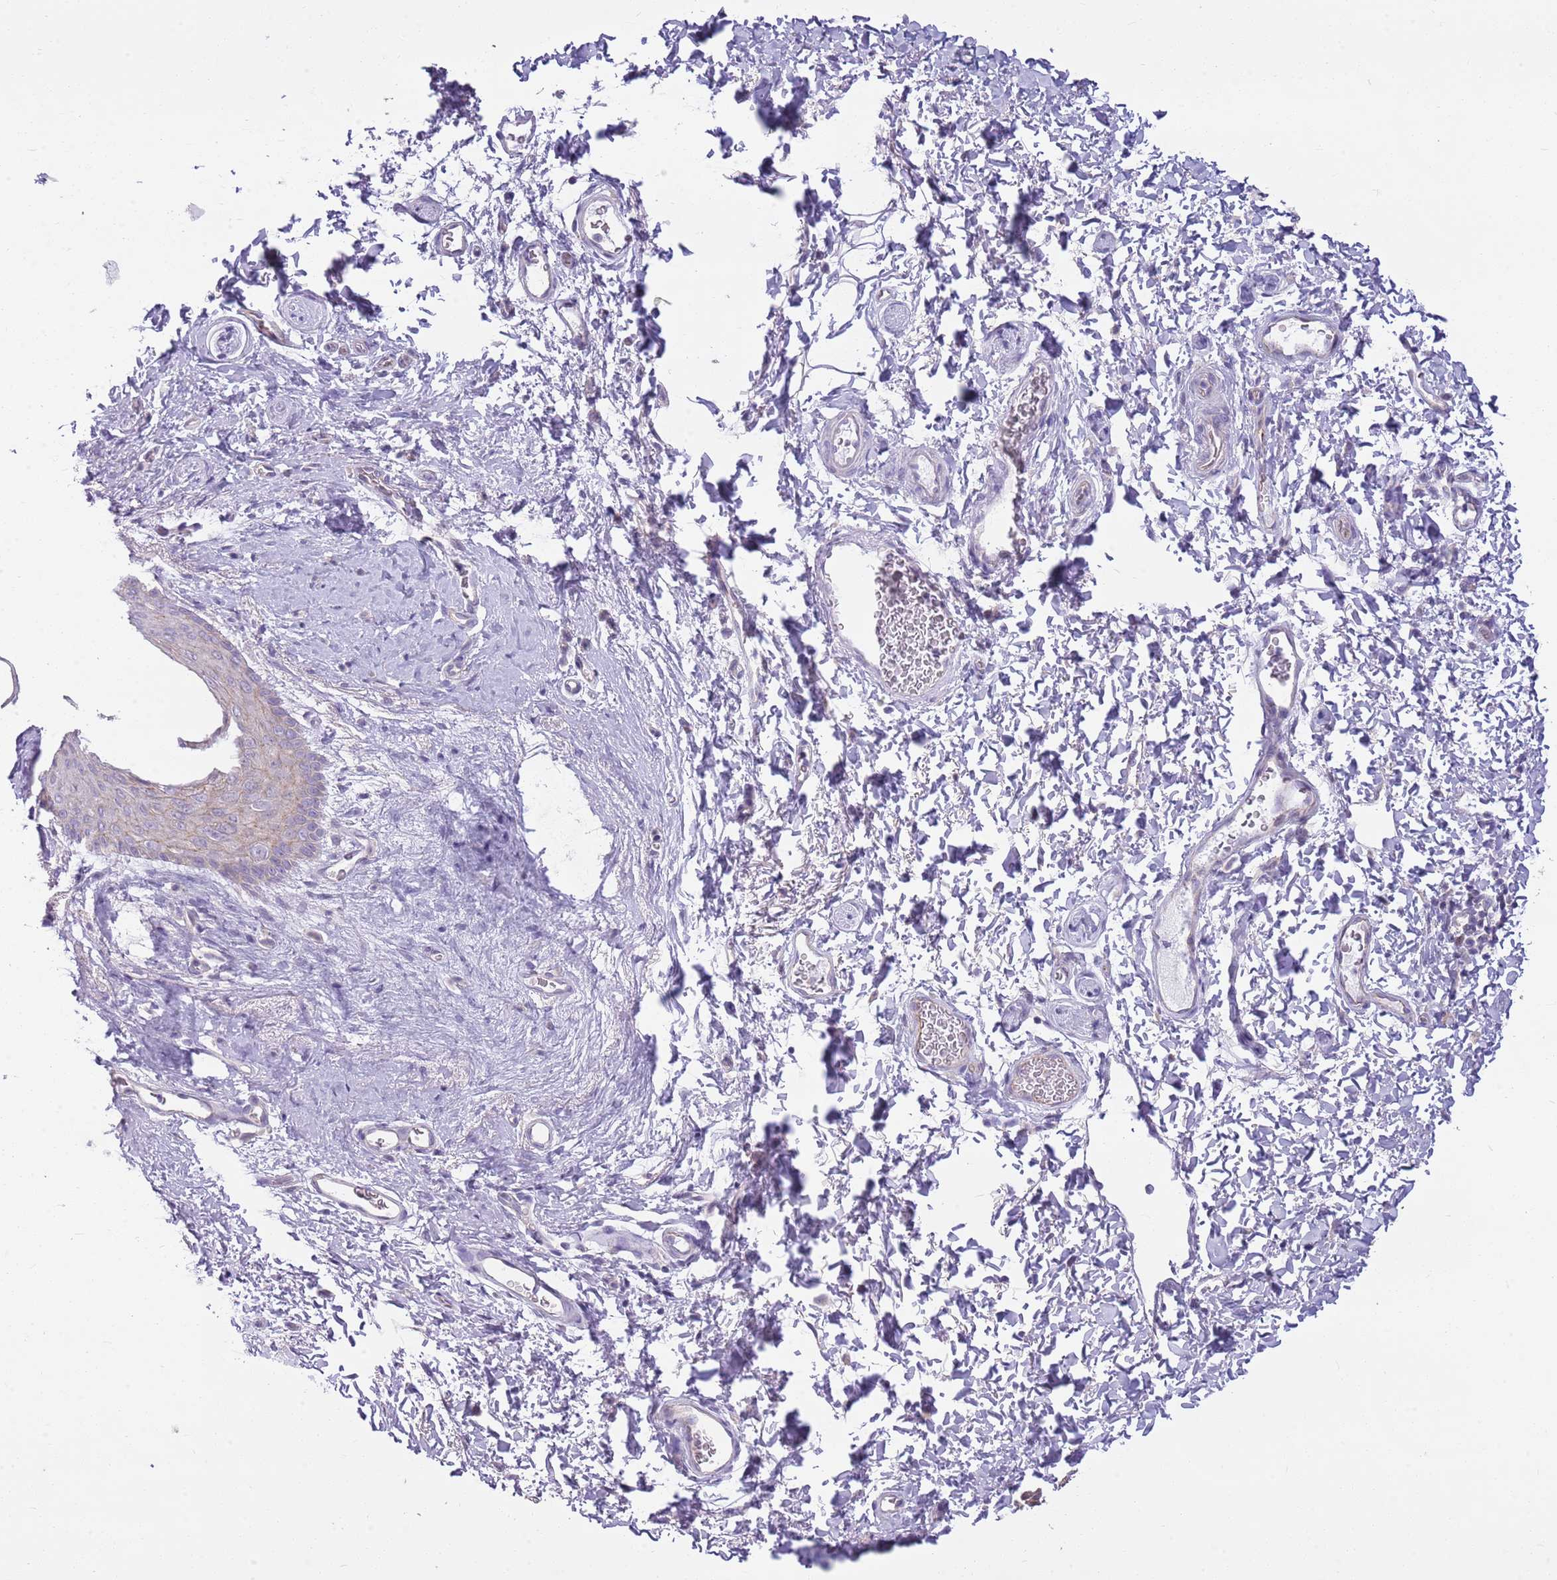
{"staining": {"intensity": "weak", "quantity": "25%-75%", "location": "cytoplasmic/membranous"}, "tissue": "skin", "cell_type": "Epidermal cells", "image_type": "normal", "snomed": [{"axis": "morphology", "description": "Normal tissue, NOS"}, {"axis": "topography", "description": "Anal"}], "caption": "Protein staining exhibits weak cytoplasmic/membranous staining in approximately 25%-75% of epidermal cells in normal skin.", "gene": "PARP8", "patient": {"sex": "male", "age": 44}}